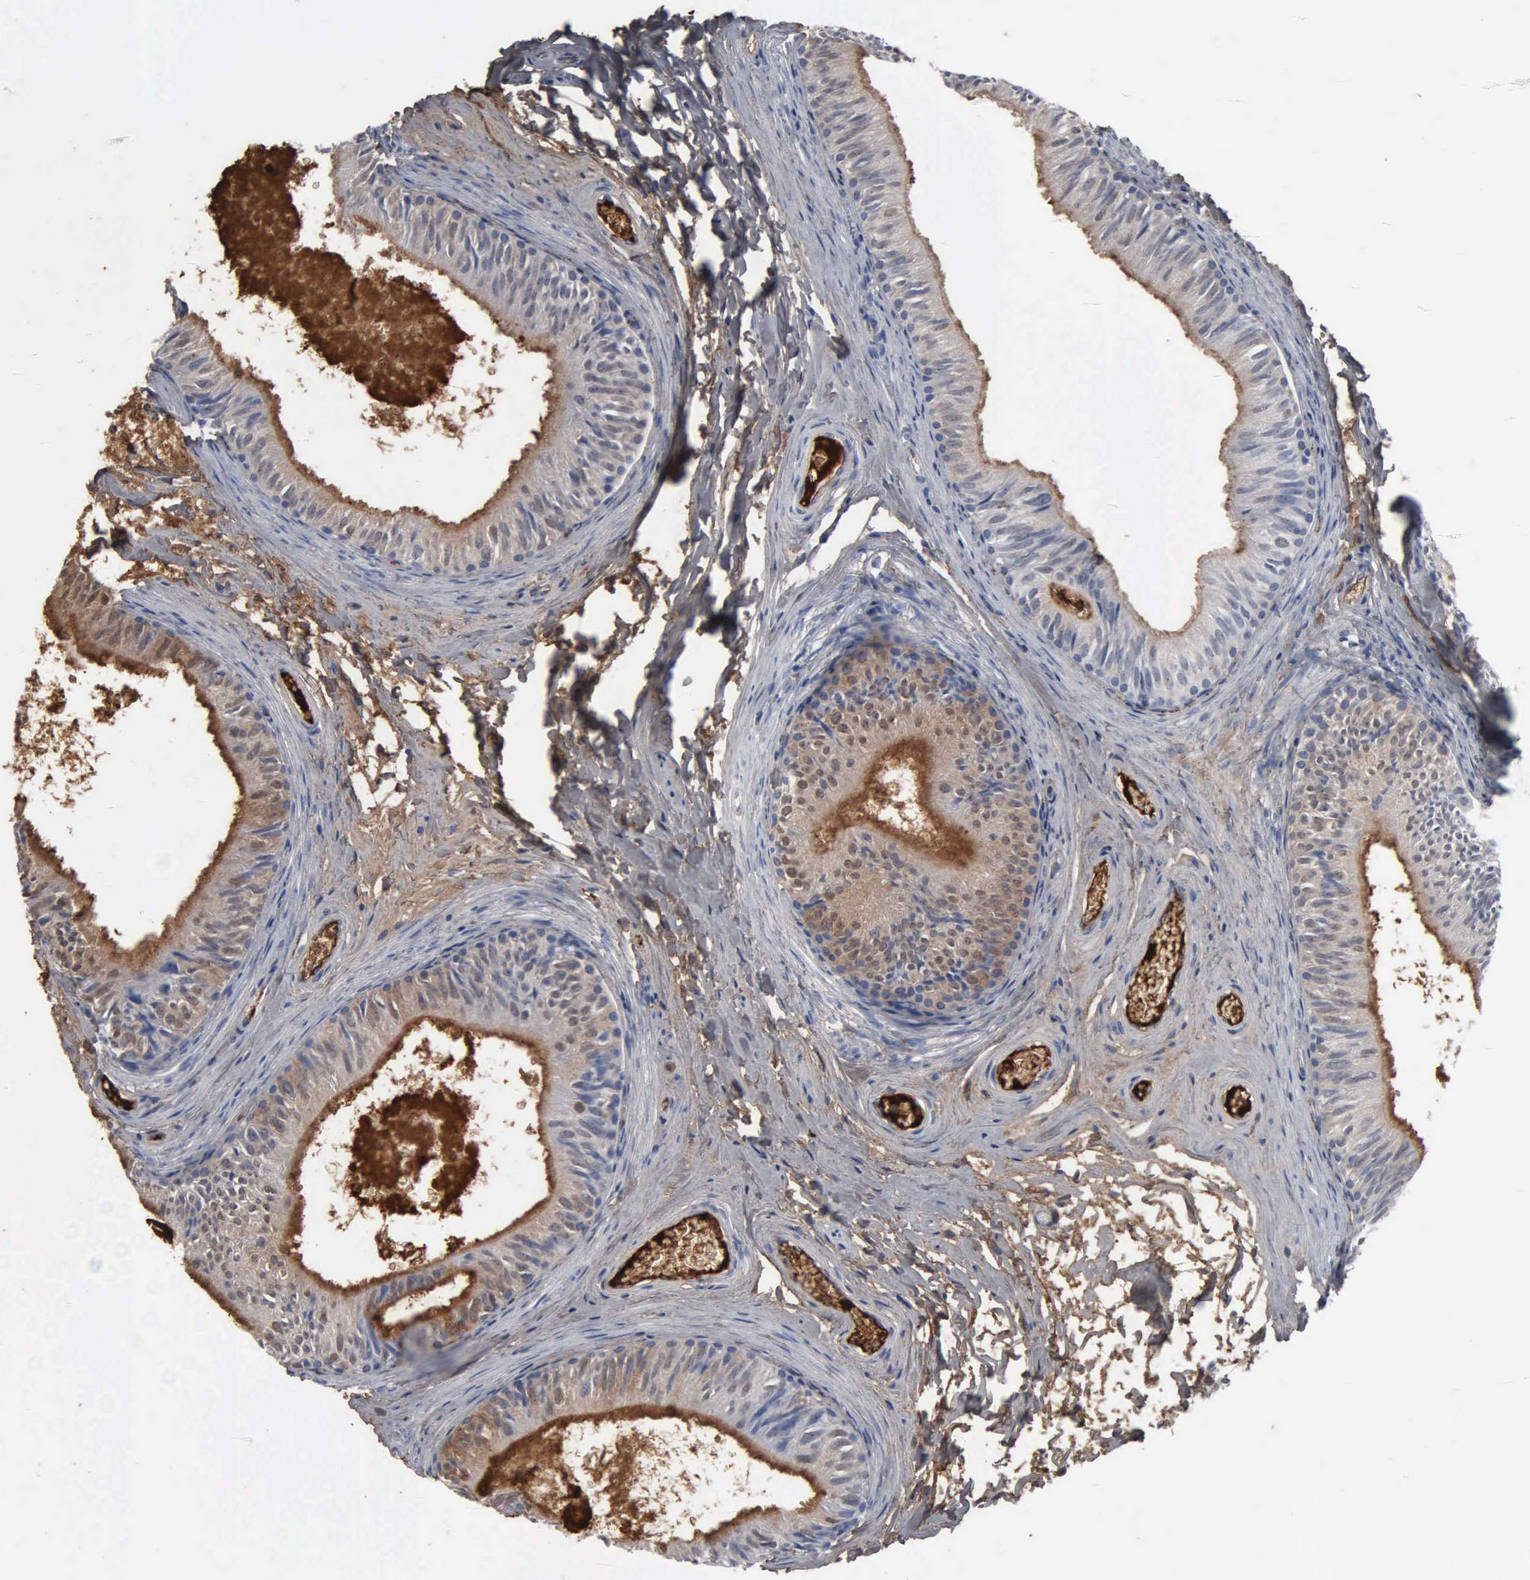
{"staining": {"intensity": "weak", "quantity": ">75%", "location": "cytoplasmic/membranous"}, "tissue": "epididymis", "cell_type": "Glandular cells", "image_type": "normal", "snomed": [{"axis": "morphology", "description": "Normal tissue, NOS"}, {"axis": "topography", "description": "Epididymis"}], "caption": "IHC (DAB (3,3'-diaminobenzidine)) staining of normal epididymis displays weak cytoplasmic/membranous protein expression in approximately >75% of glandular cells.", "gene": "FN1", "patient": {"sex": "male", "age": 23}}